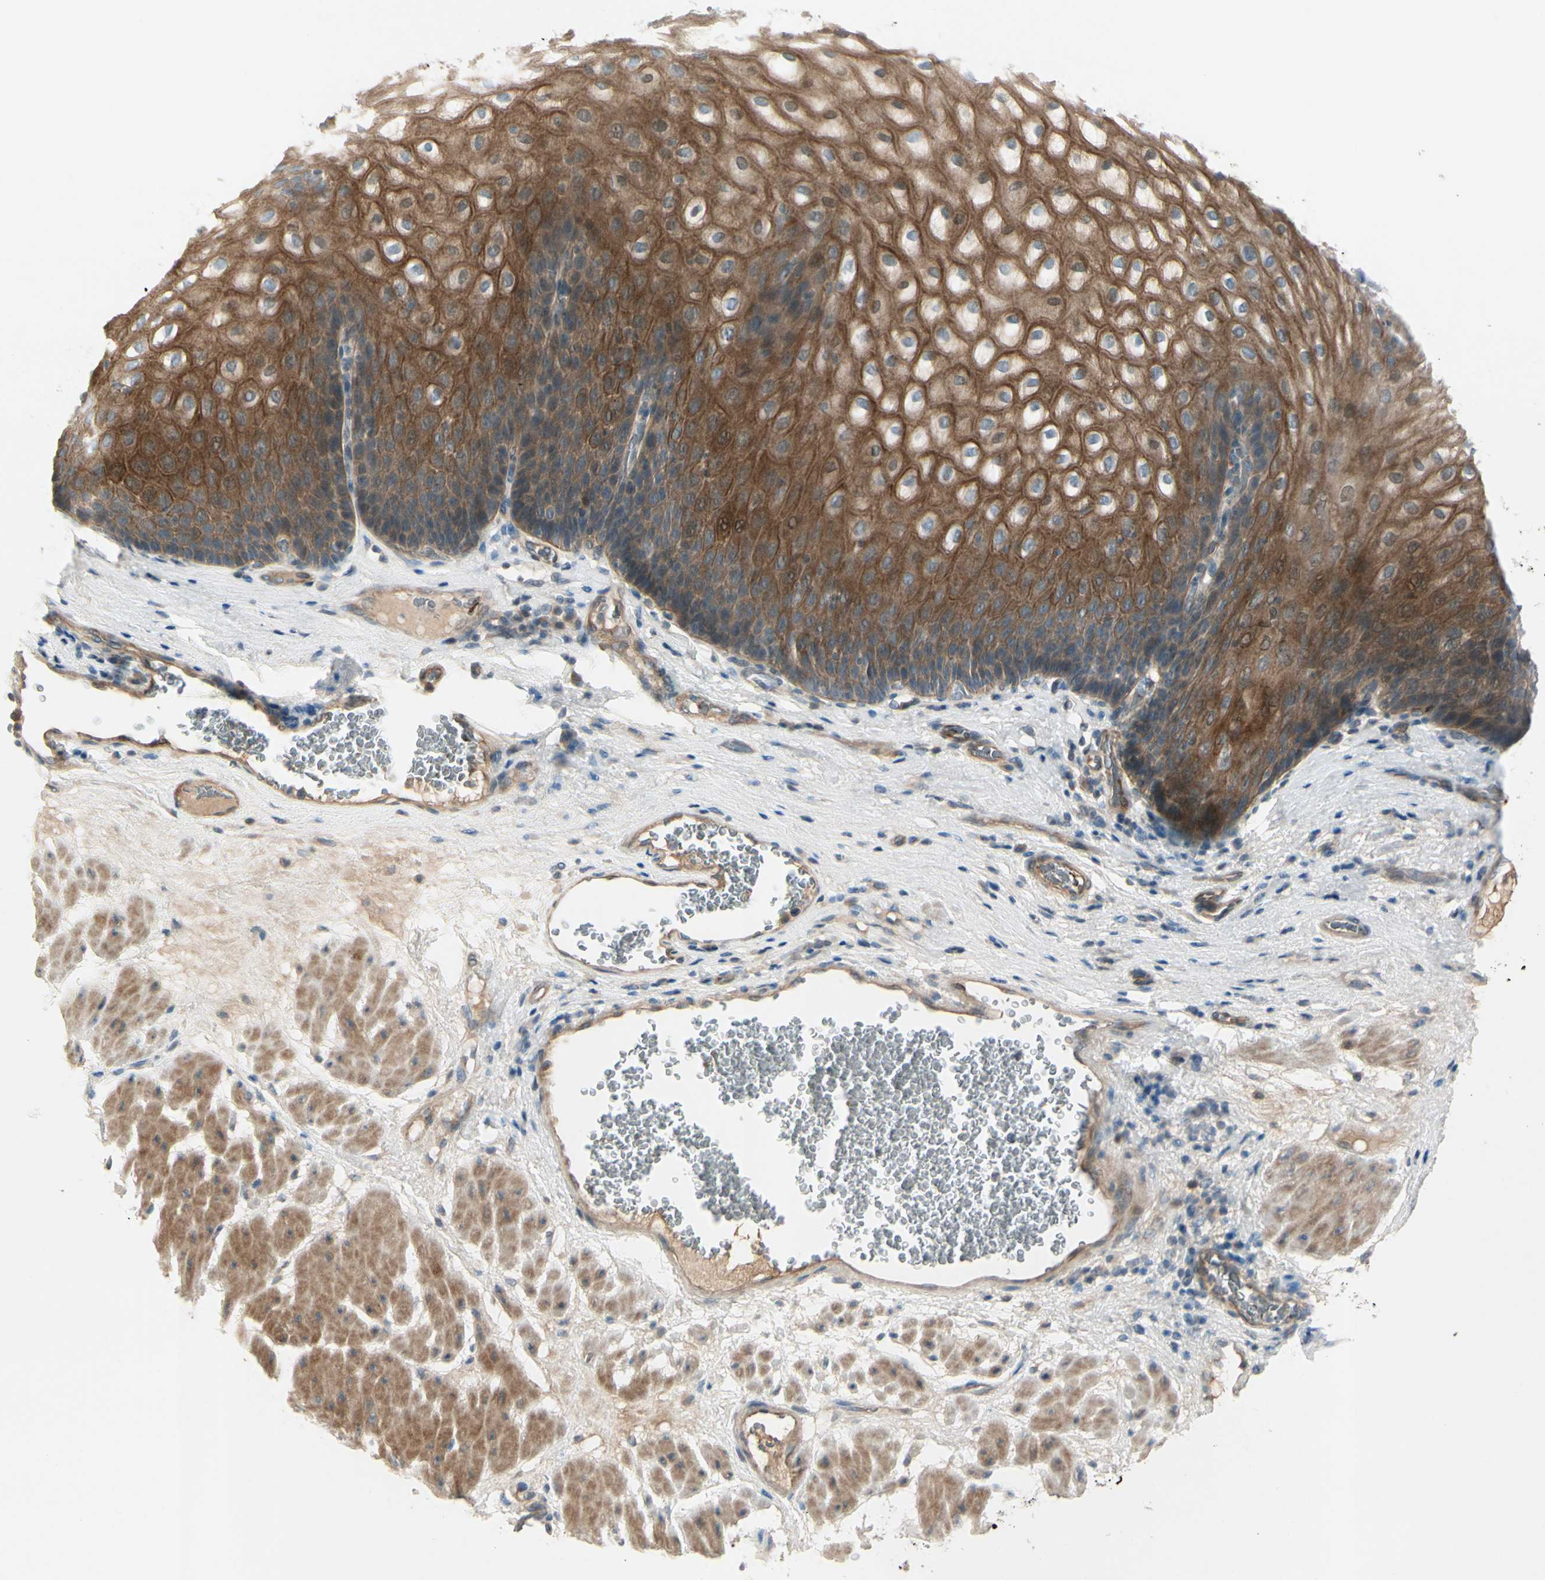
{"staining": {"intensity": "moderate", "quantity": ">75%", "location": "cytoplasmic/membranous"}, "tissue": "esophagus", "cell_type": "Squamous epithelial cells", "image_type": "normal", "snomed": [{"axis": "morphology", "description": "Normal tissue, NOS"}, {"axis": "topography", "description": "Esophagus"}], "caption": "Moderate cytoplasmic/membranous protein expression is present in approximately >75% of squamous epithelial cells in esophagus.", "gene": "PPP3CB", "patient": {"sex": "male", "age": 48}}